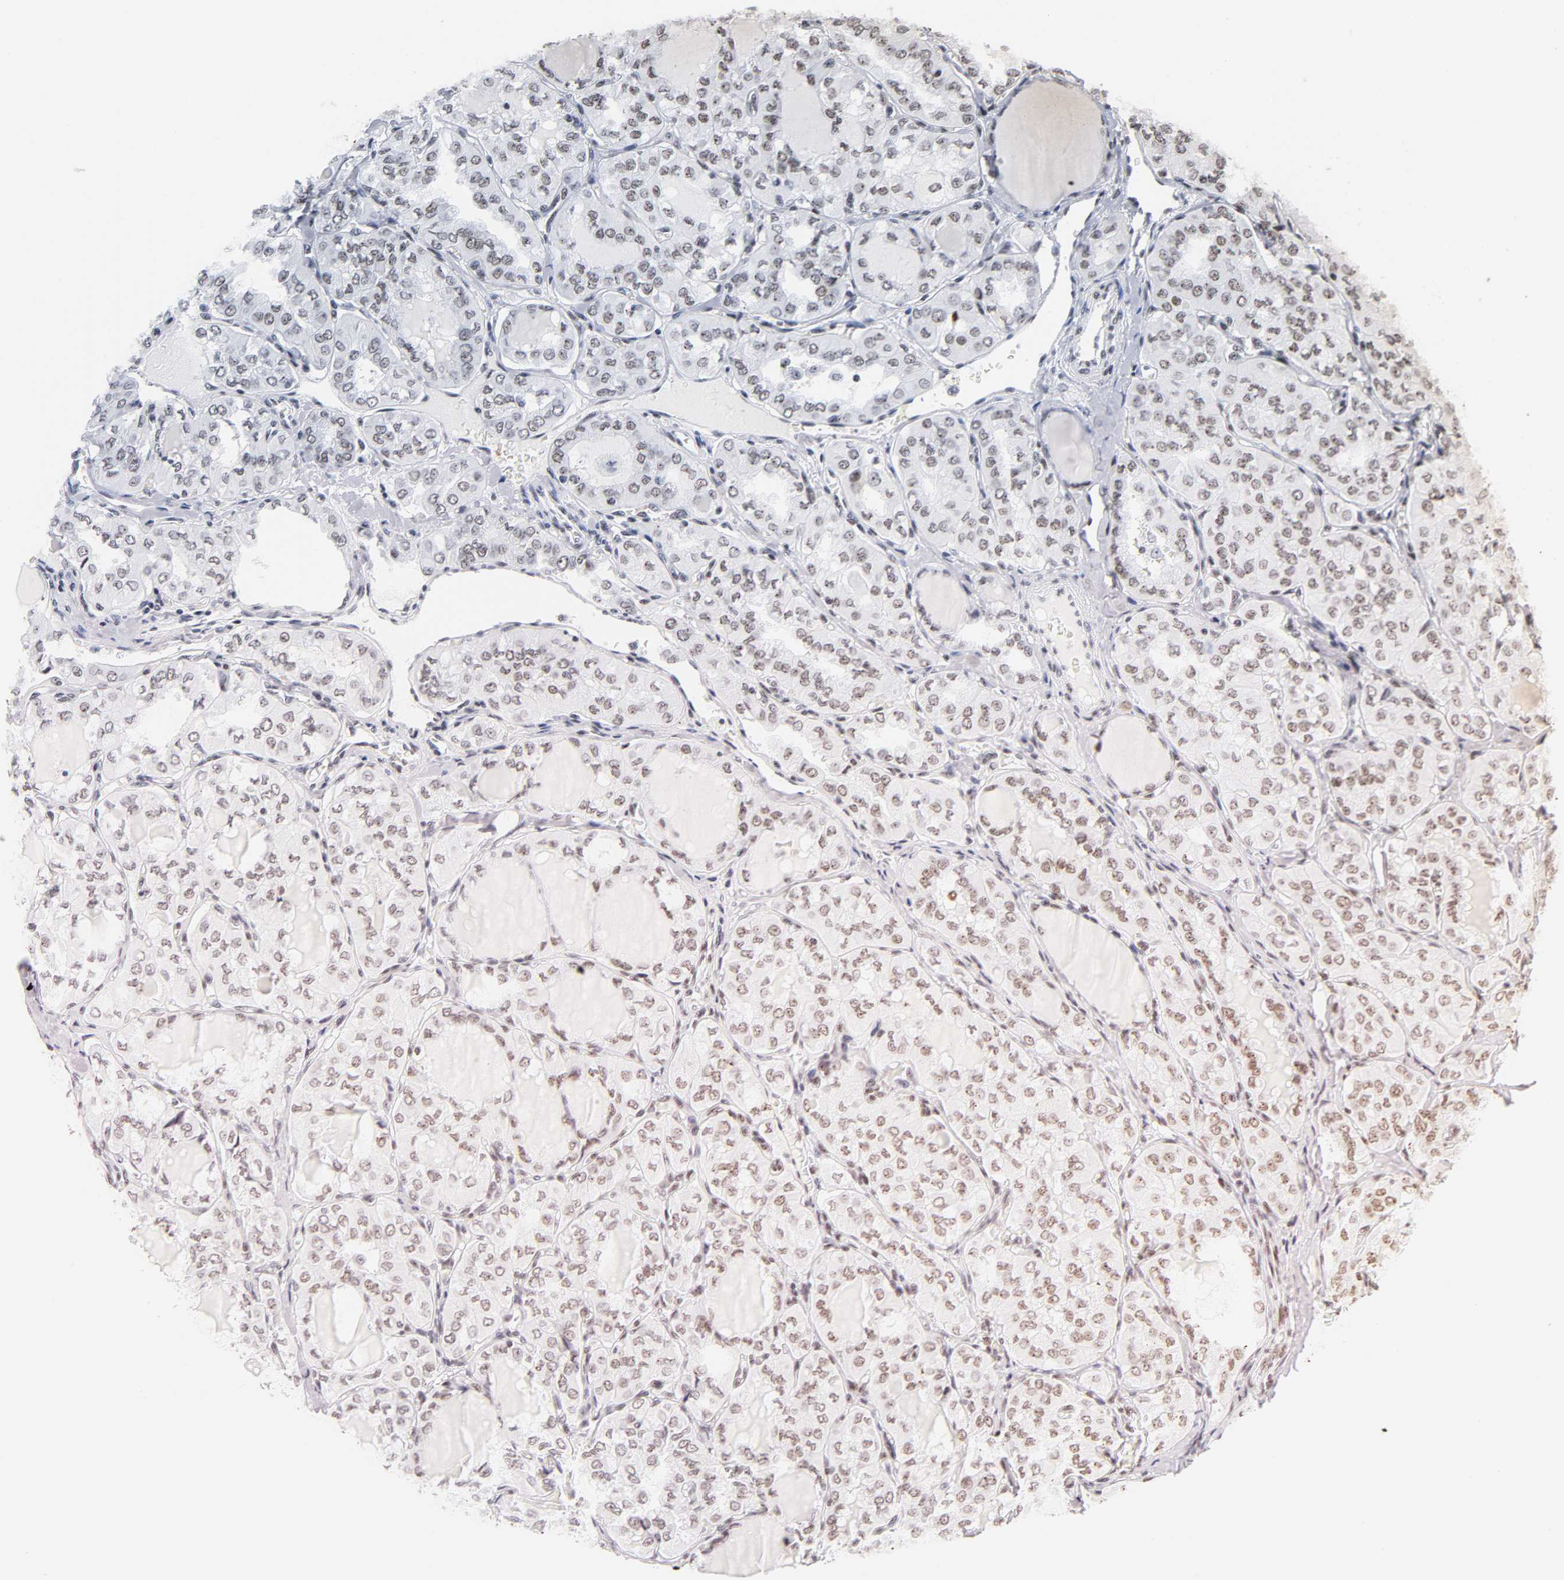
{"staining": {"intensity": "weak", "quantity": ">75%", "location": "nuclear"}, "tissue": "thyroid cancer", "cell_type": "Tumor cells", "image_type": "cancer", "snomed": [{"axis": "morphology", "description": "Papillary adenocarcinoma, NOS"}, {"axis": "topography", "description": "Thyroid gland"}], "caption": "Protein expression analysis of human papillary adenocarcinoma (thyroid) reveals weak nuclear positivity in approximately >75% of tumor cells.", "gene": "UBTF", "patient": {"sex": "male", "age": 20}}